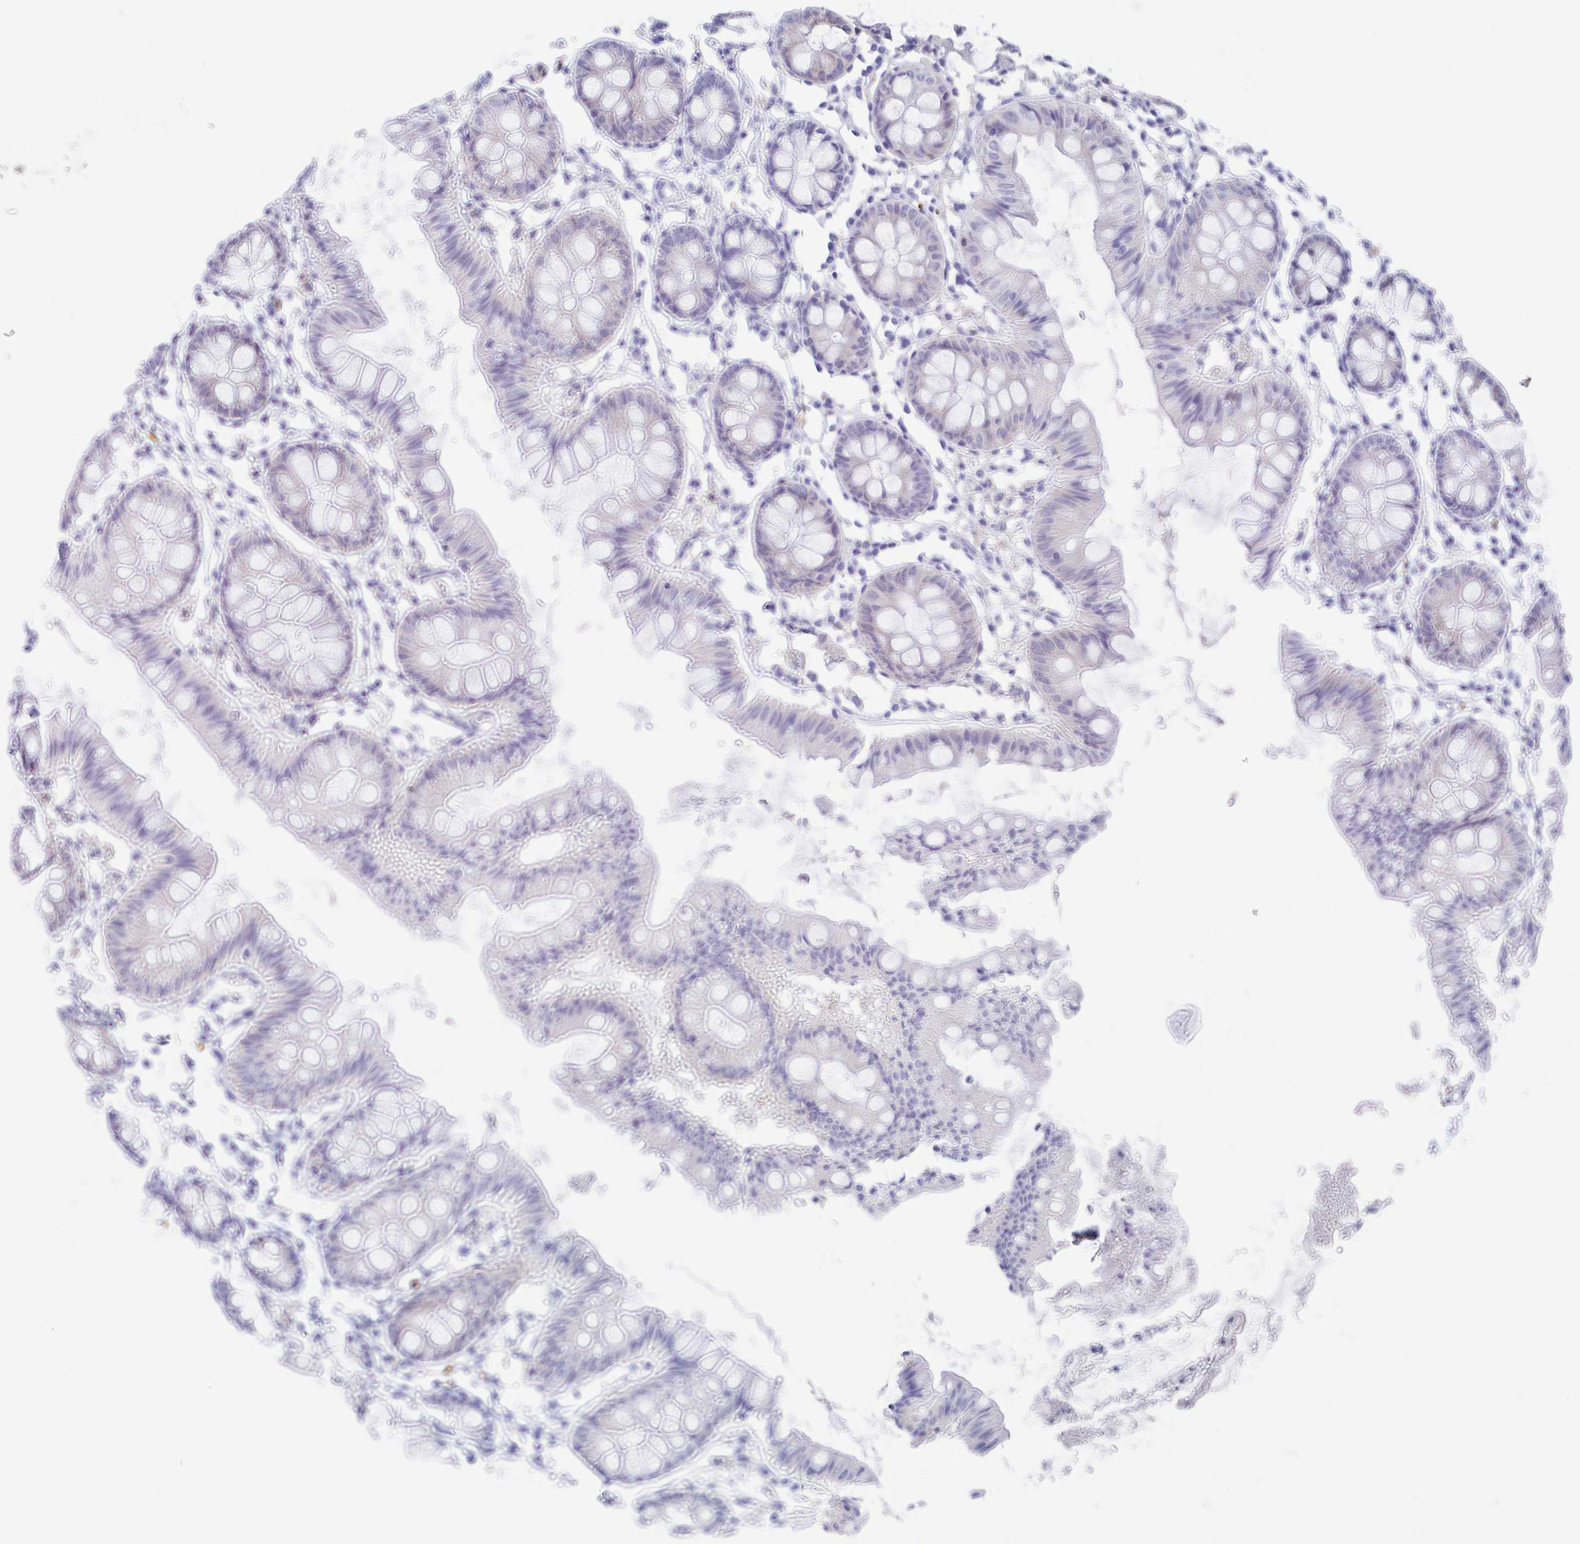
{"staining": {"intensity": "negative", "quantity": "none", "location": "none"}, "tissue": "colon", "cell_type": "Endothelial cells", "image_type": "normal", "snomed": [{"axis": "morphology", "description": "Normal tissue, NOS"}, {"axis": "topography", "description": "Colon"}], "caption": "The histopathology image shows no significant staining in endothelial cells of colon.", "gene": "FCGR3A", "patient": {"sex": "female", "age": 84}}